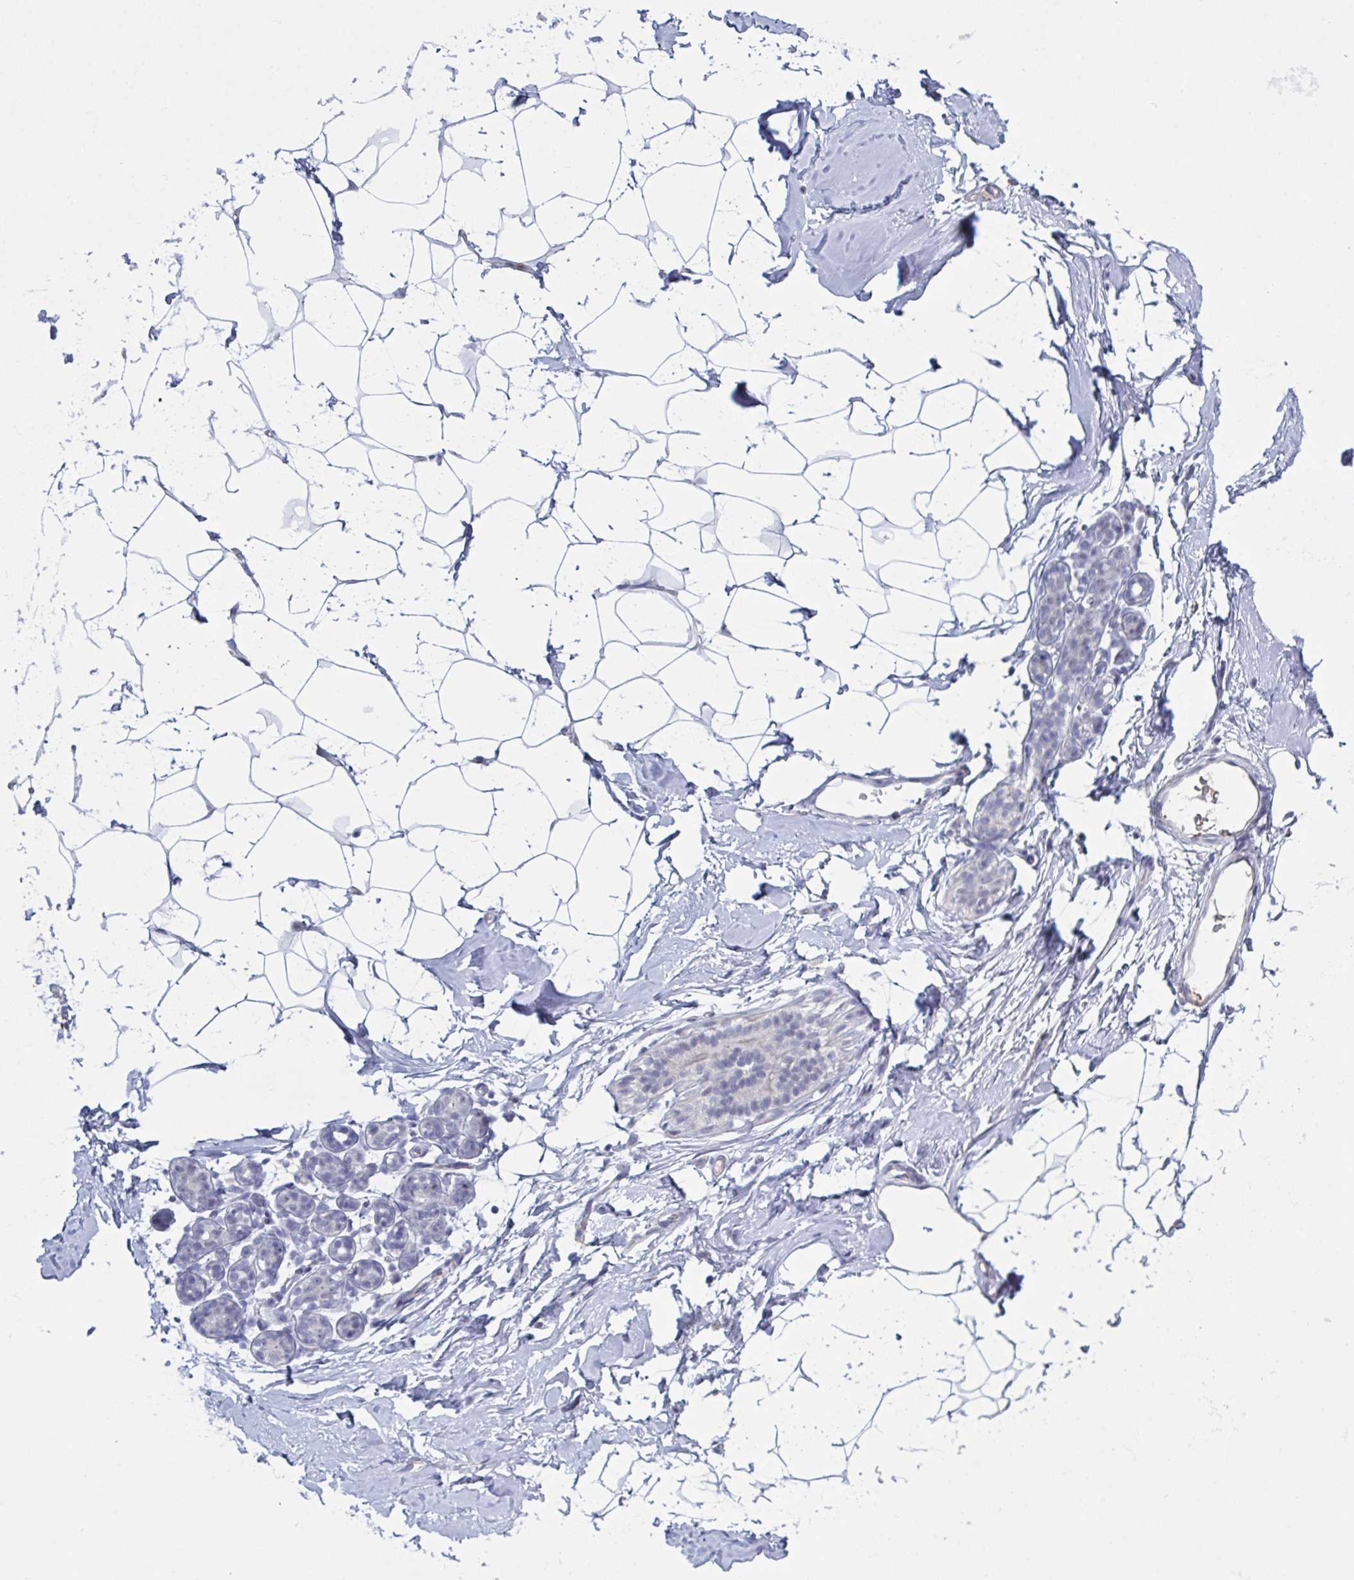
{"staining": {"intensity": "negative", "quantity": "none", "location": "none"}, "tissue": "breast", "cell_type": "Adipocytes", "image_type": "normal", "snomed": [{"axis": "morphology", "description": "Normal tissue, NOS"}, {"axis": "topography", "description": "Breast"}], "caption": "Protein analysis of benign breast shows no significant expression in adipocytes. (DAB immunohistochemistry with hematoxylin counter stain).", "gene": "KDM4D", "patient": {"sex": "female", "age": 32}}